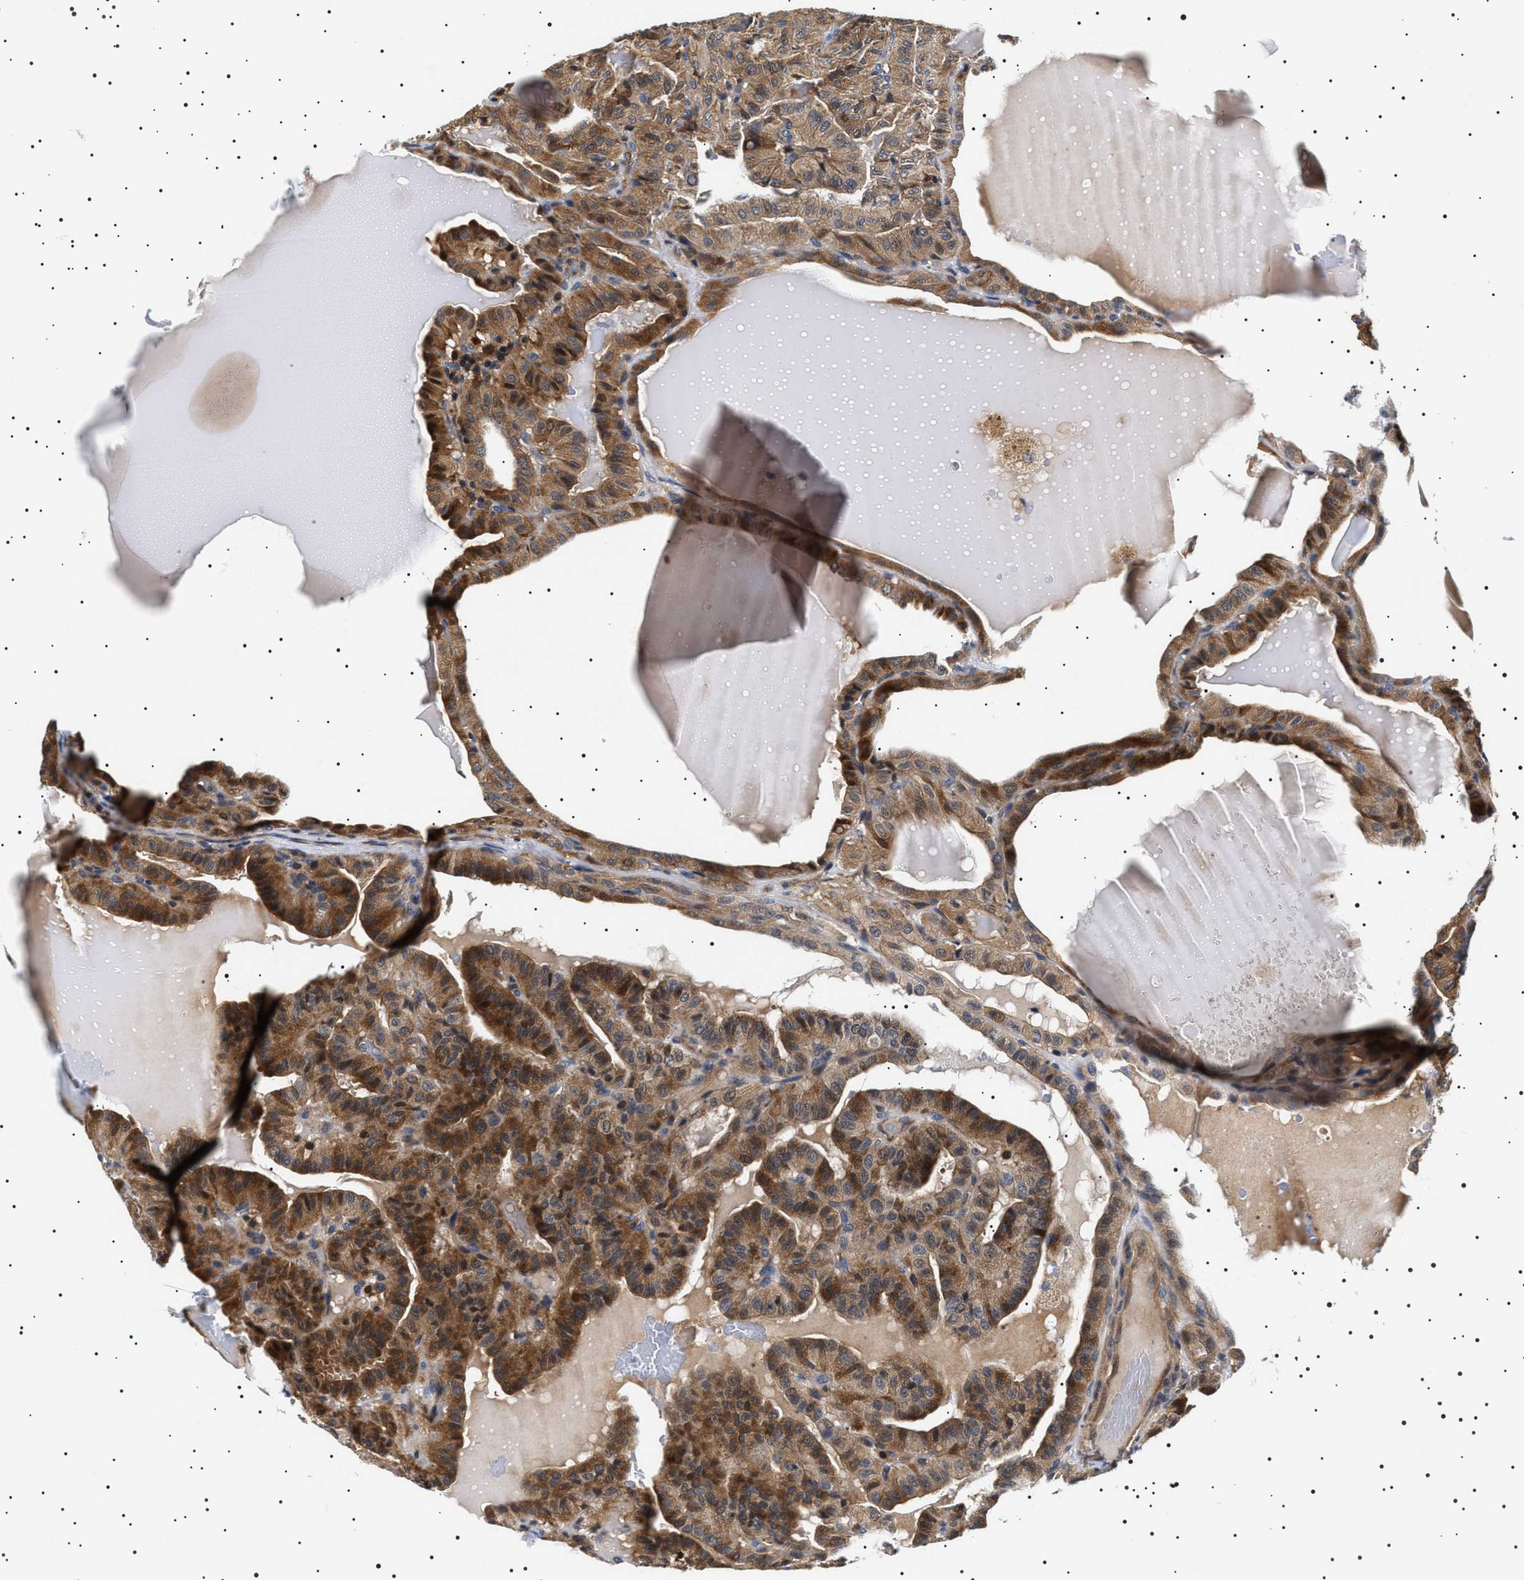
{"staining": {"intensity": "moderate", "quantity": ">75%", "location": "cytoplasmic/membranous,nuclear"}, "tissue": "thyroid cancer", "cell_type": "Tumor cells", "image_type": "cancer", "snomed": [{"axis": "morphology", "description": "Papillary adenocarcinoma, NOS"}, {"axis": "topography", "description": "Thyroid gland"}], "caption": "An IHC histopathology image of tumor tissue is shown. Protein staining in brown labels moderate cytoplasmic/membranous and nuclear positivity in papillary adenocarcinoma (thyroid) within tumor cells. (DAB = brown stain, brightfield microscopy at high magnification).", "gene": "SLC4A7", "patient": {"sex": "male", "age": 77}}